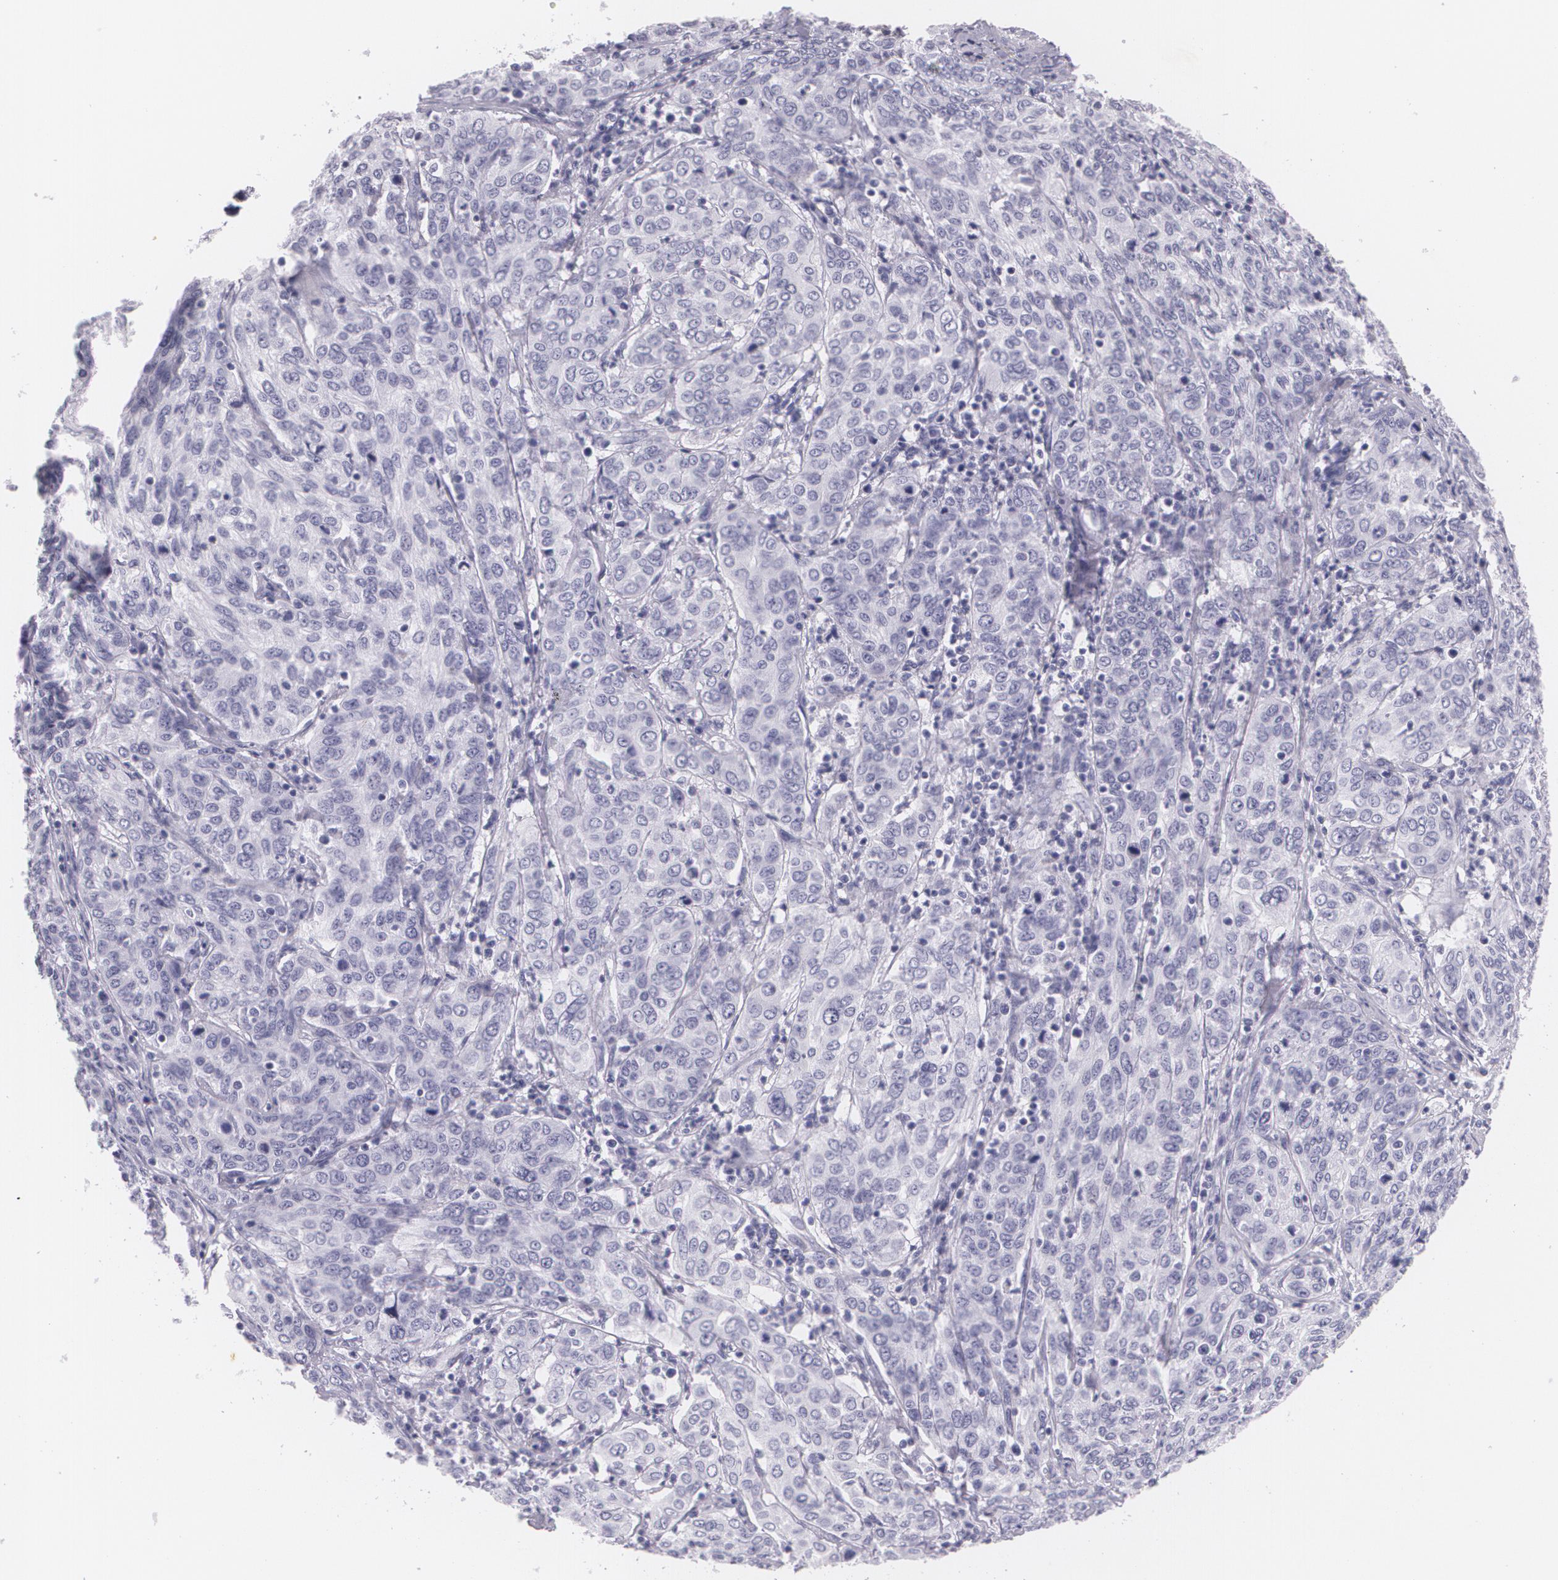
{"staining": {"intensity": "negative", "quantity": "none", "location": "none"}, "tissue": "cervical cancer", "cell_type": "Tumor cells", "image_type": "cancer", "snomed": [{"axis": "morphology", "description": "Squamous cell carcinoma, NOS"}, {"axis": "topography", "description": "Cervix"}], "caption": "Human cervical cancer (squamous cell carcinoma) stained for a protein using immunohistochemistry (IHC) demonstrates no positivity in tumor cells.", "gene": "DLG4", "patient": {"sex": "female", "age": 38}}